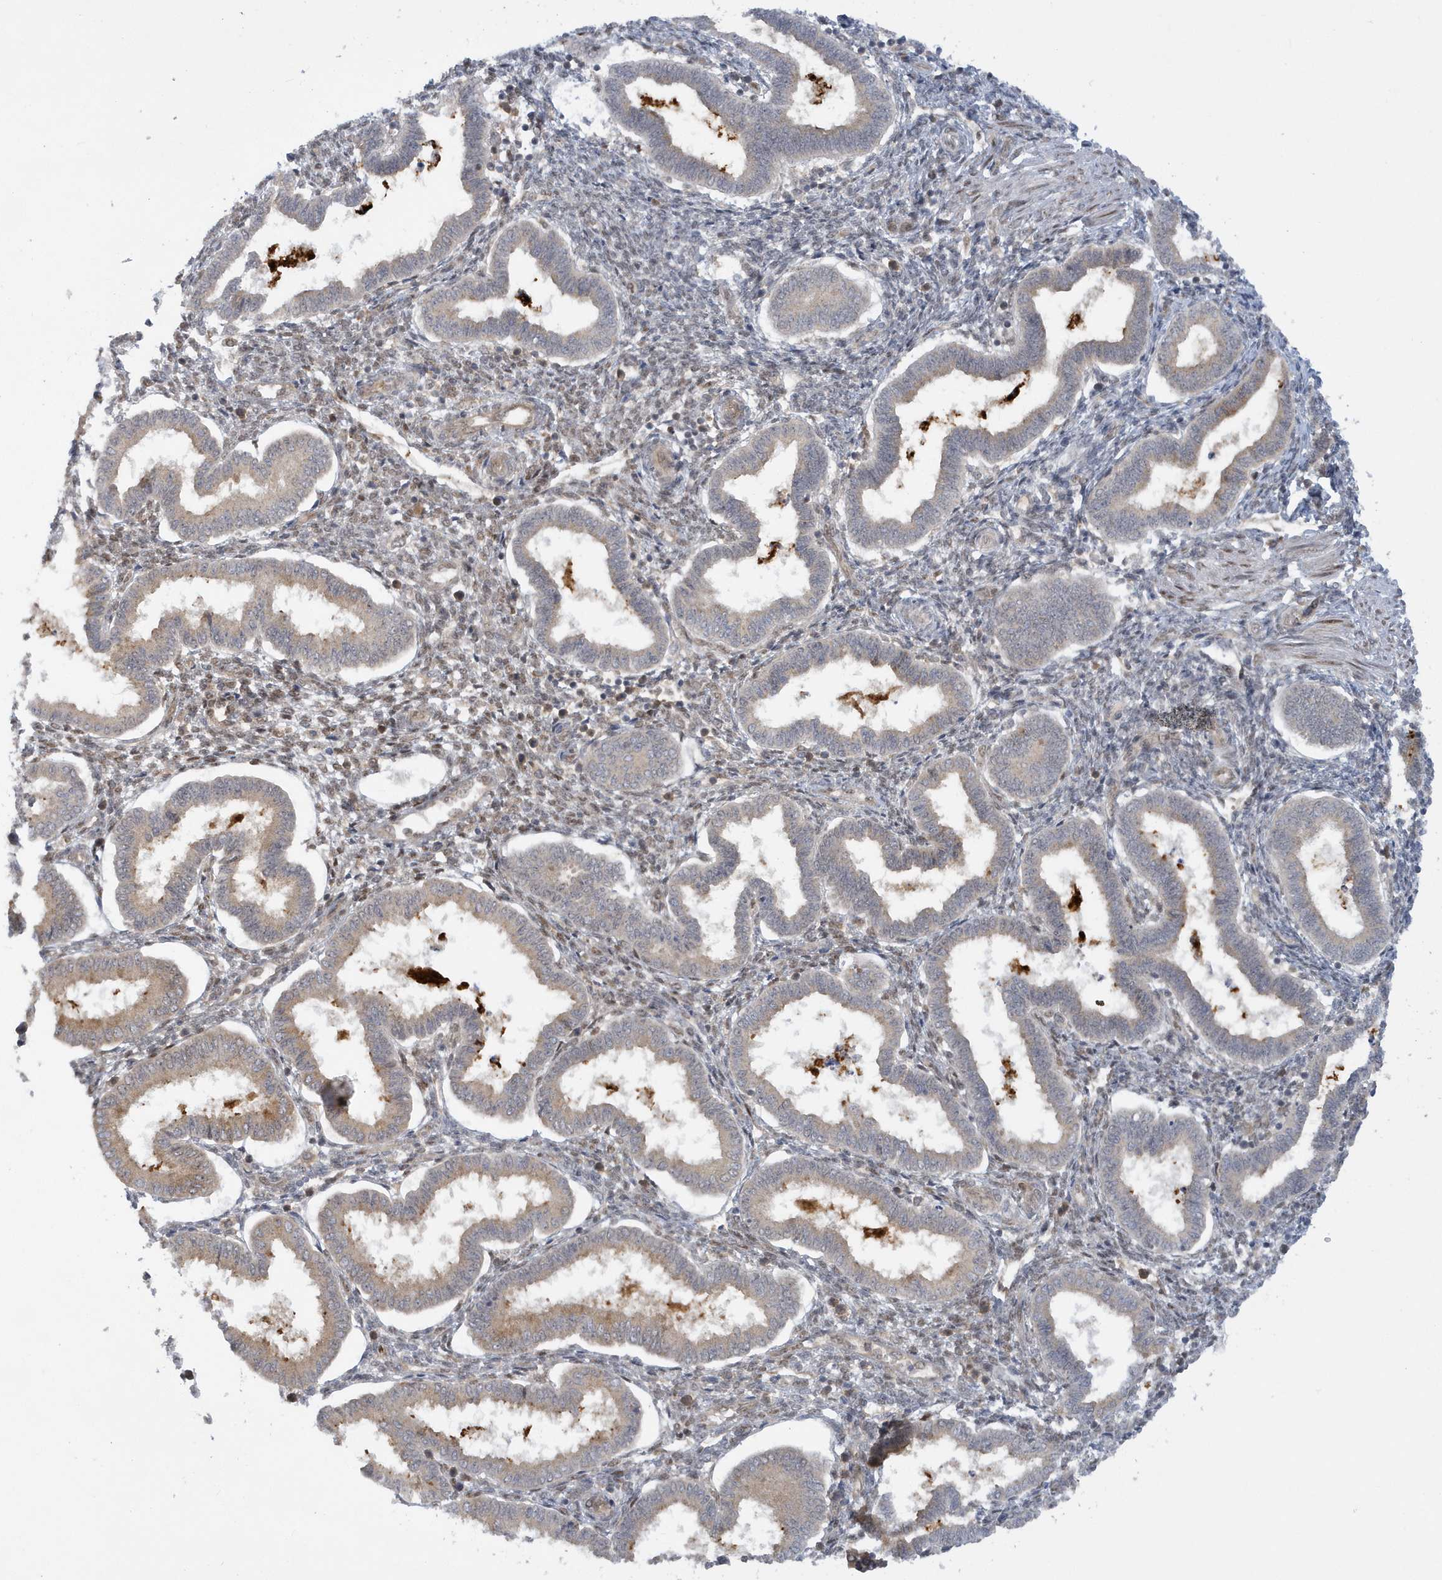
{"staining": {"intensity": "moderate", "quantity": "25%-75%", "location": "cytoplasmic/membranous,nuclear"}, "tissue": "endometrium", "cell_type": "Cells in endometrial stroma", "image_type": "normal", "snomed": [{"axis": "morphology", "description": "Normal tissue, NOS"}, {"axis": "topography", "description": "Endometrium"}], "caption": "This photomicrograph demonstrates normal endometrium stained with immunohistochemistry (IHC) to label a protein in brown. The cytoplasmic/membranous,nuclear of cells in endometrial stroma show moderate positivity for the protein. Nuclei are counter-stained blue.", "gene": "ATG4A", "patient": {"sex": "female", "age": 24}}